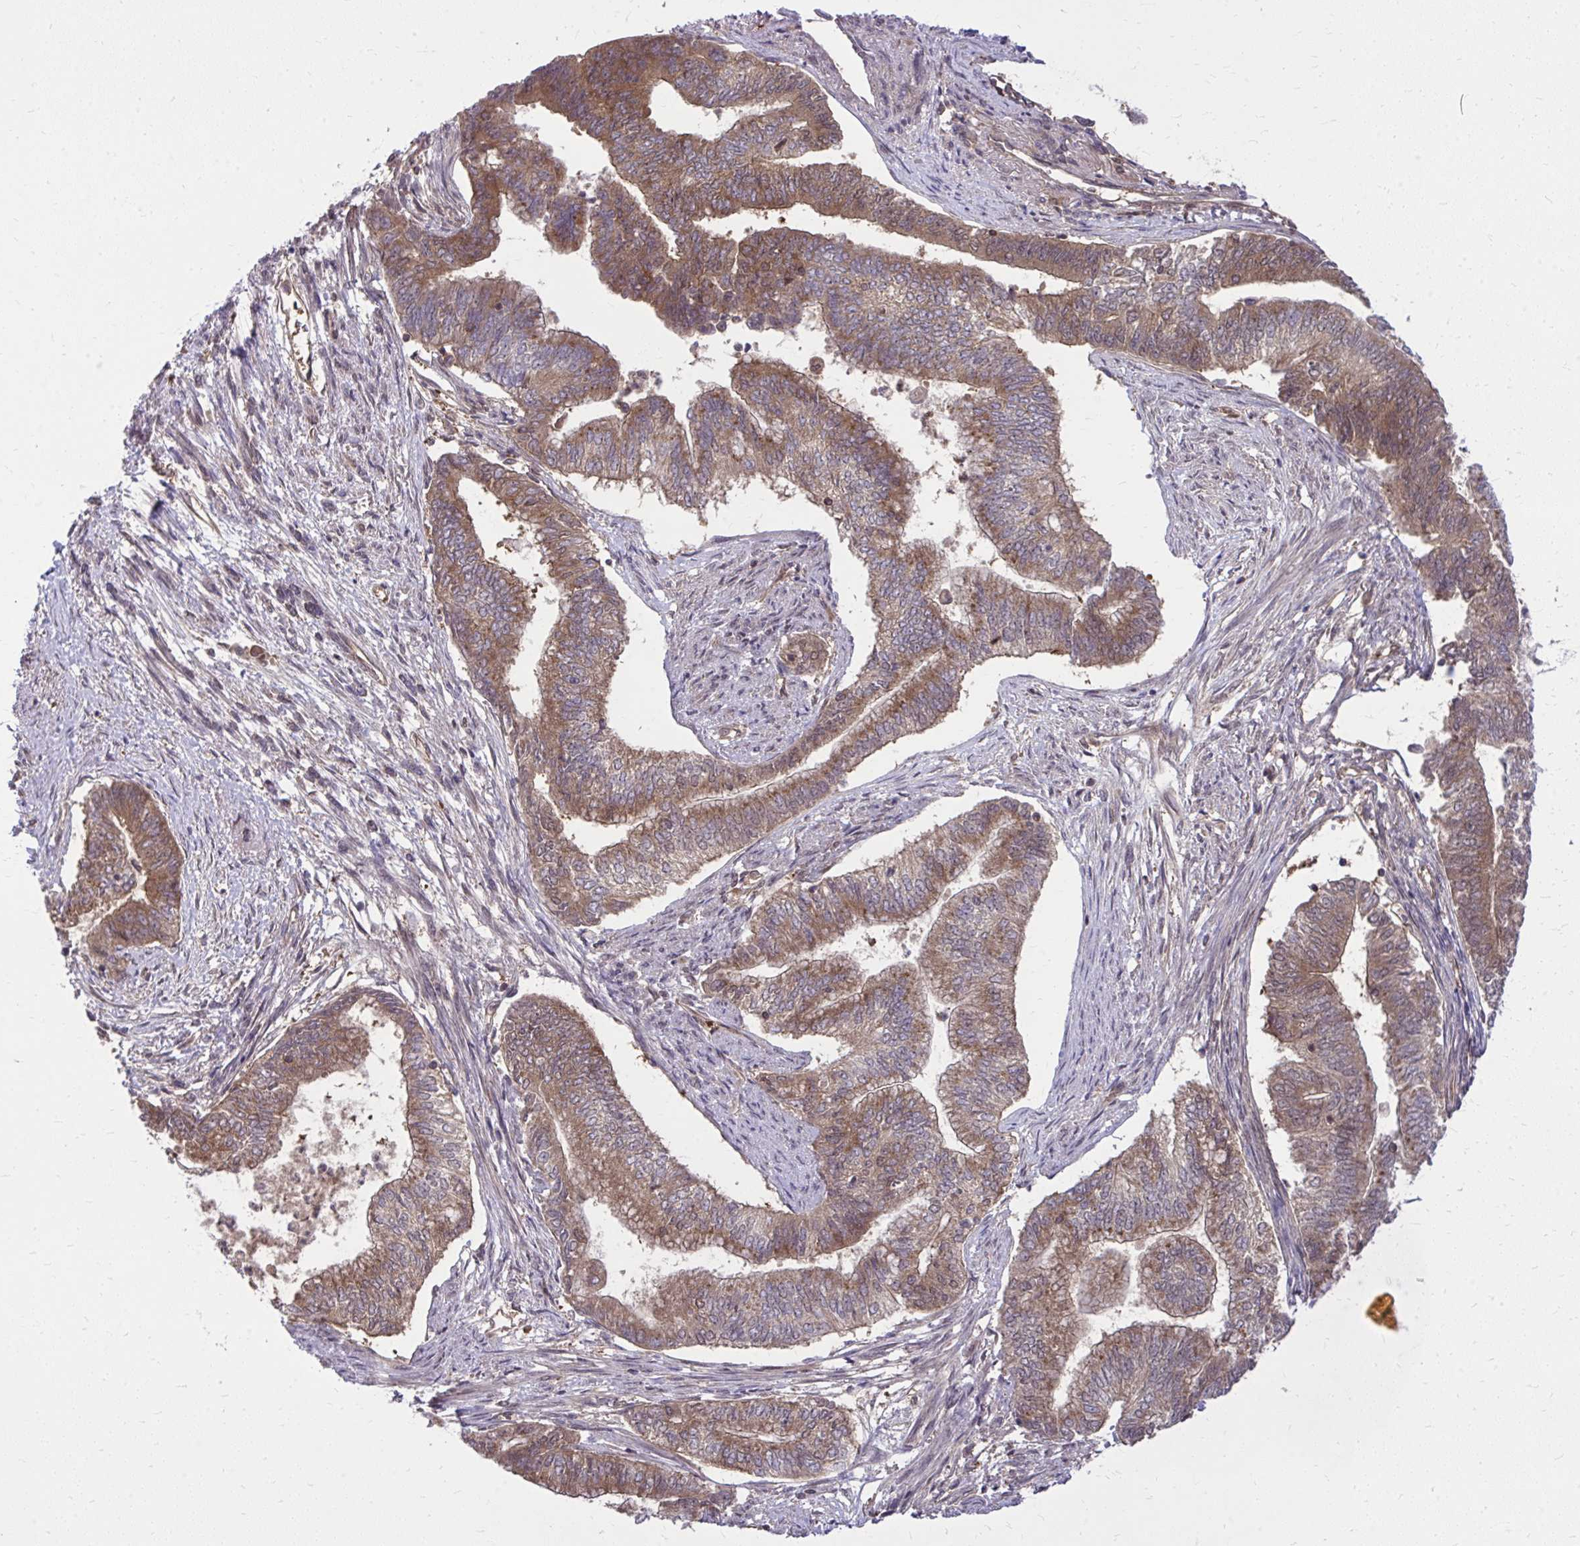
{"staining": {"intensity": "moderate", "quantity": ">75%", "location": "cytoplasmic/membranous"}, "tissue": "endometrial cancer", "cell_type": "Tumor cells", "image_type": "cancer", "snomed": [{"axis": "morphology", "description": "Adenocarcinoma, NOS"}, {"axis": "topography", "description": "Endometrium"}], "caption": "Endometrial cancer stained for a protein (brown) reveals moderate cytoplasmic/membranous positive staining in approximately >75% of tumor cells.", "gene": "PPP5C", "patient": {"sex": "female", "age": 65}}